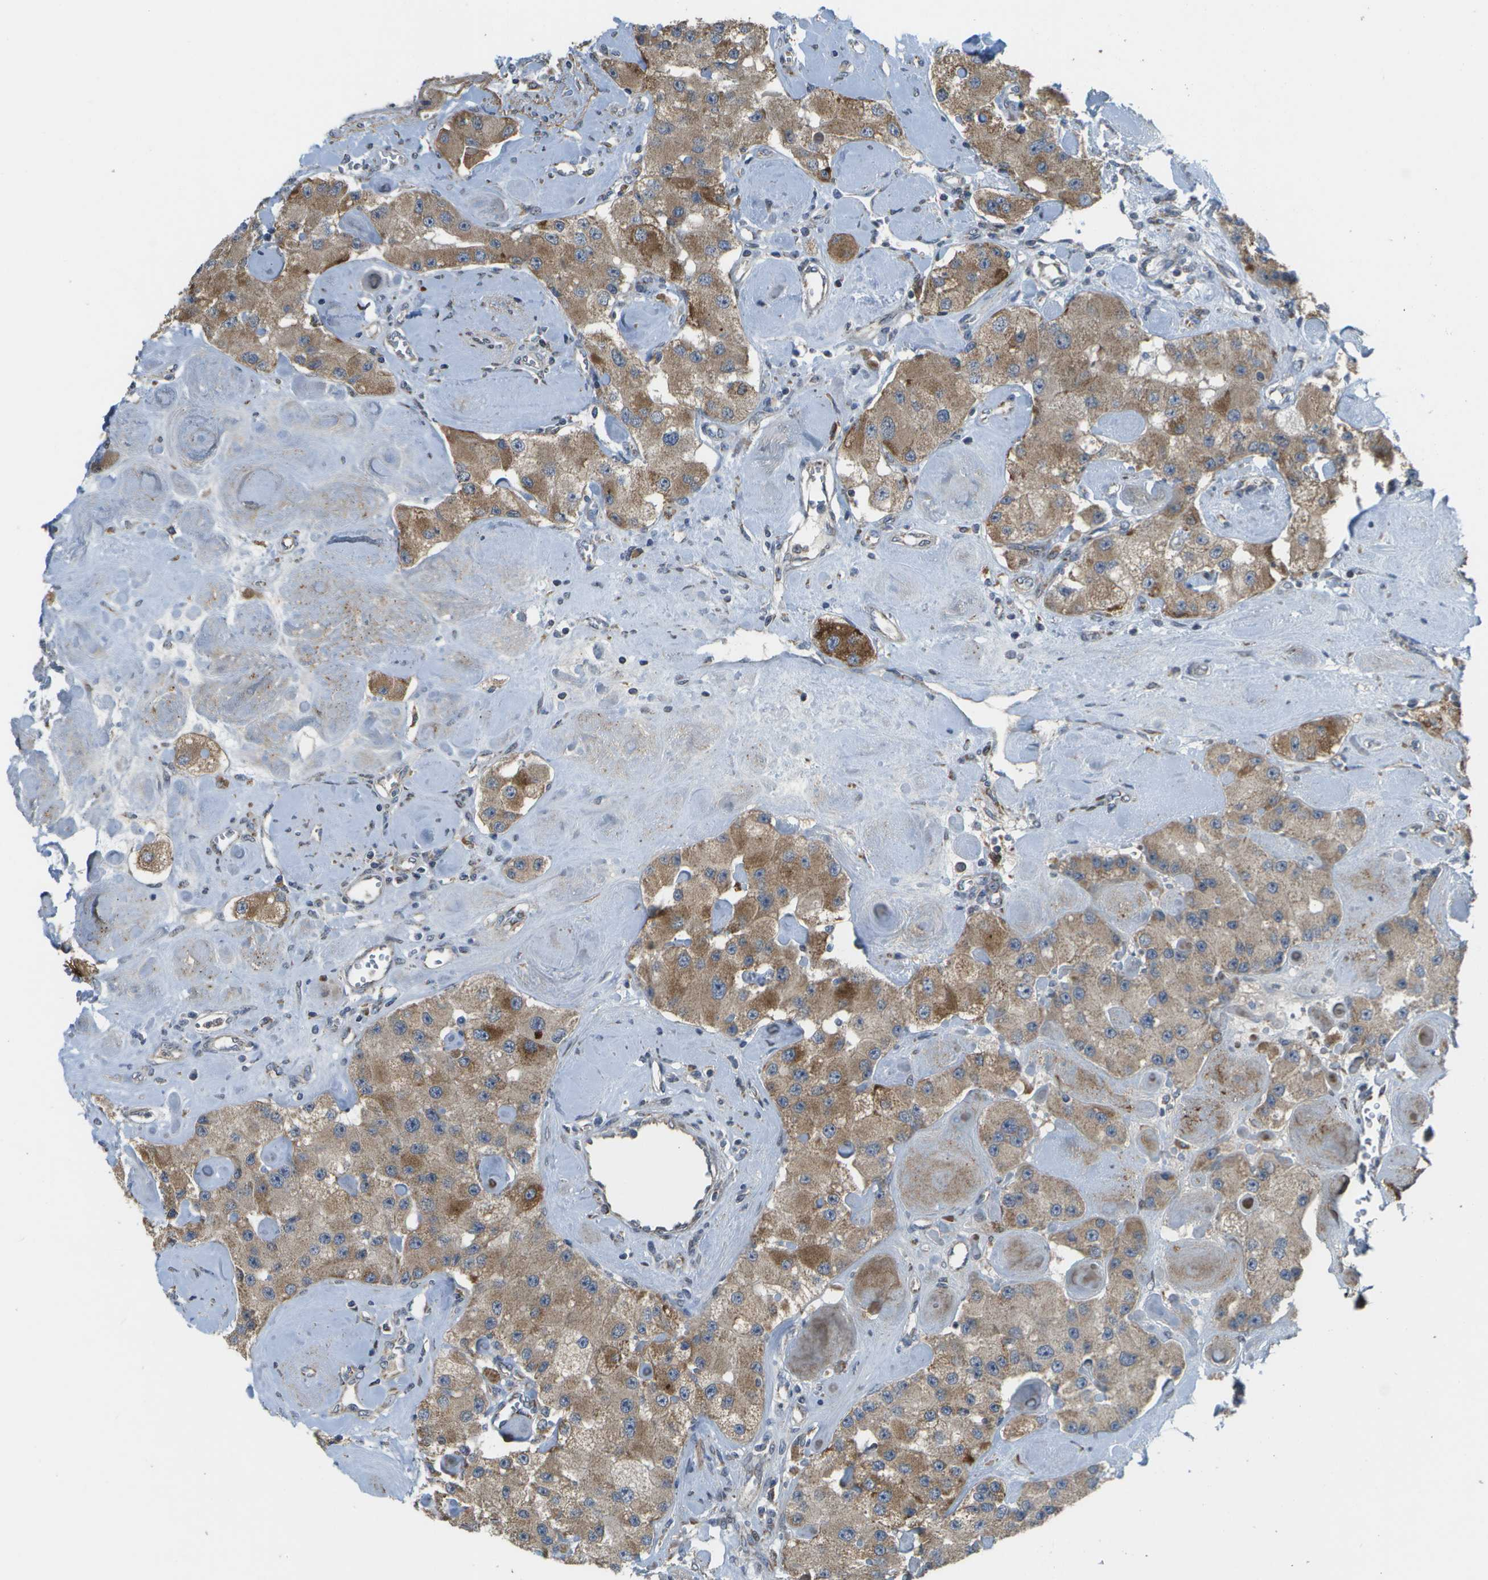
{"staining": {"intensity": "moderate", "quantity": ">75%", "location": "cytoplasmic/membranous"}, "tissue": "carcinoid", "cell_type": "Tumor cells", "image_type": "cancer", "snomed": [{"axis": "morphology", "description": "Carcinoid, malignant, NOS"}, {"axis": "topography", "description": "Pancreas"}], "caption": "About >75% of tumor cells in human carcinoid demonstrate moderate cytoplasmic/membranous protein expression as visualized by brown immunohistochemical staining.", "gene": "HADHA", "patient": {"sex": "male", "age": 41}}